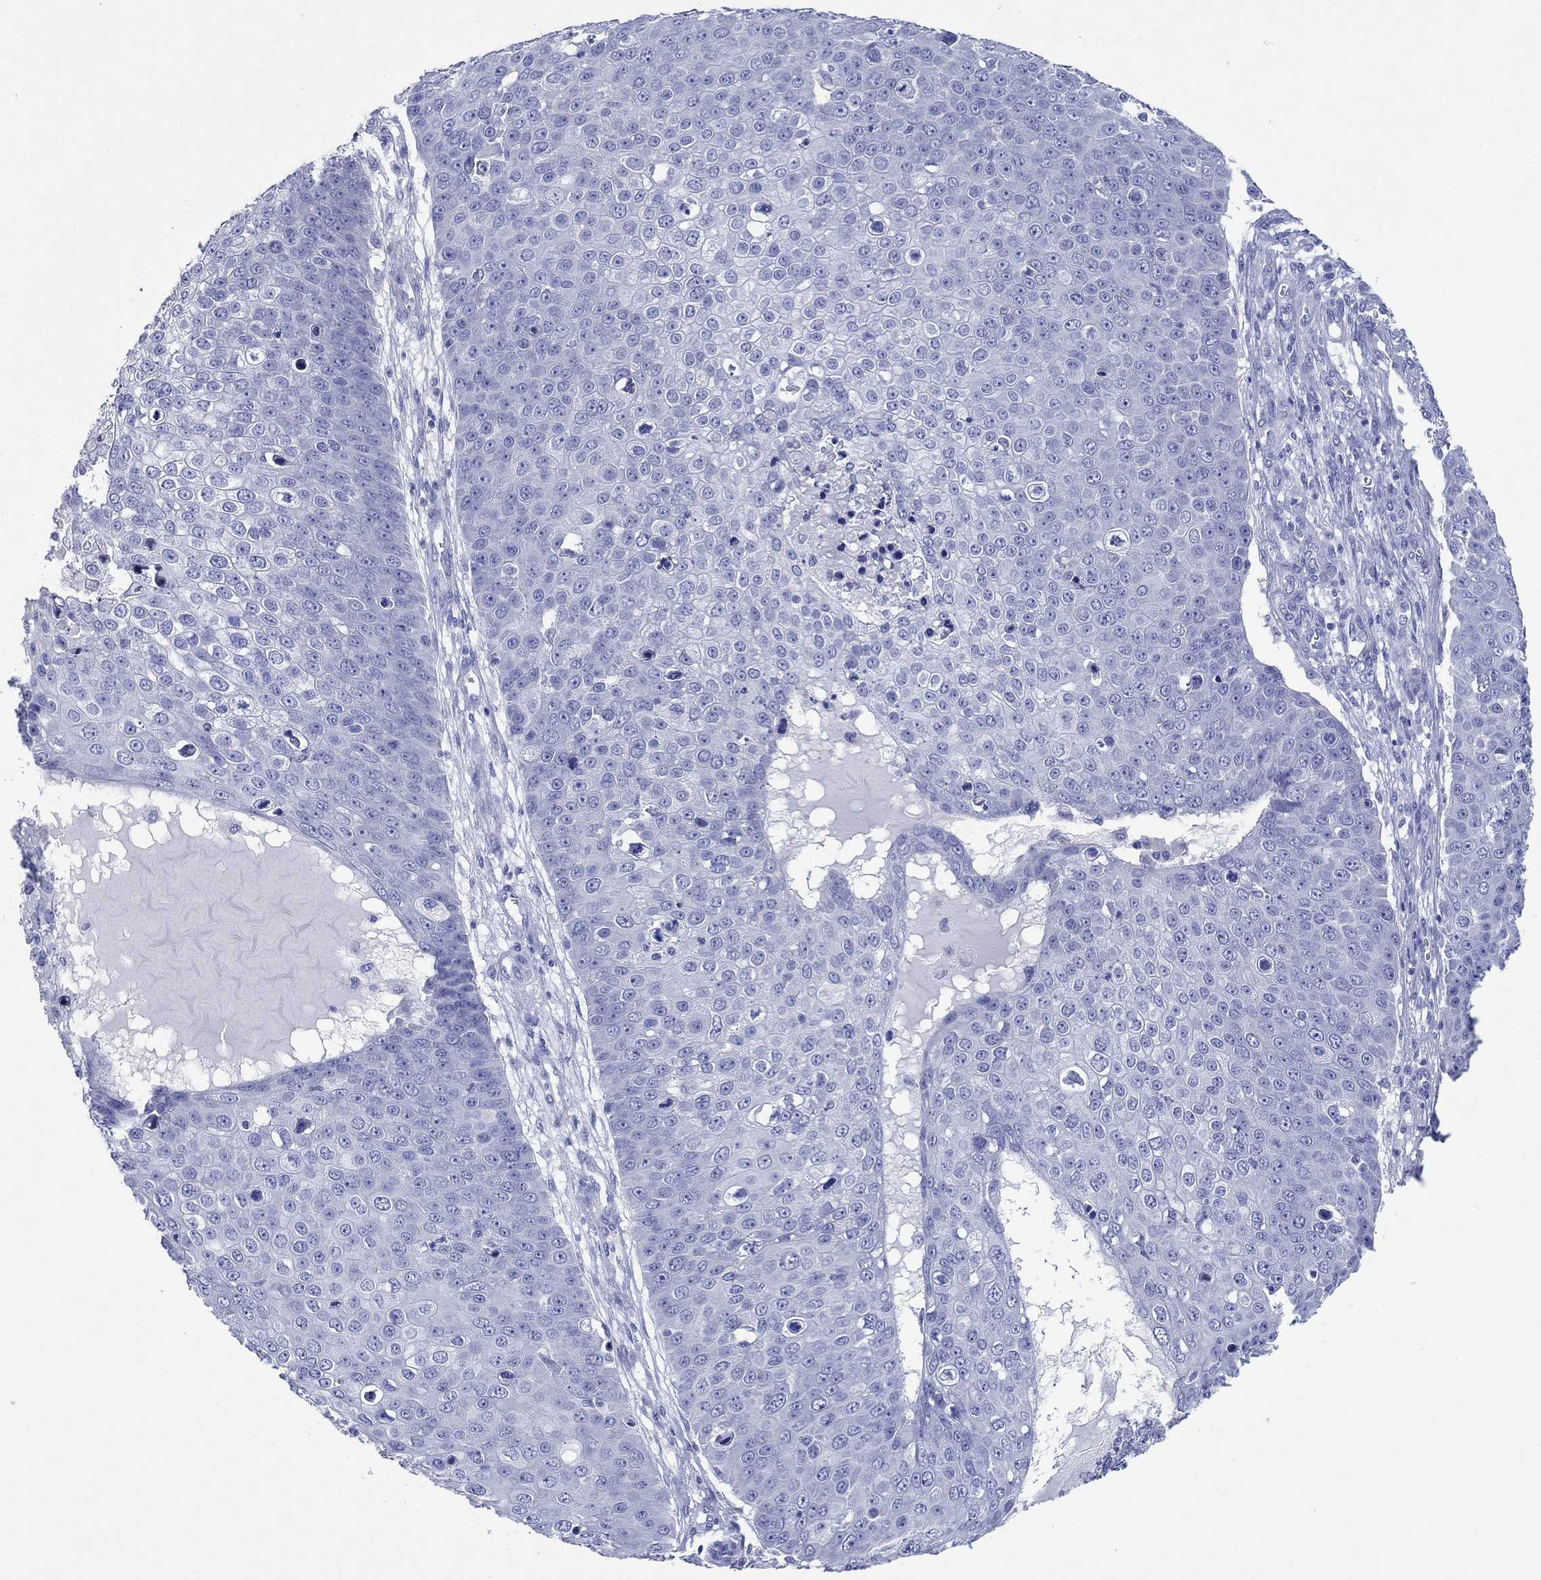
{"staining": {"intensity": "negative", "quantity": "none", "location": "none"}, "tissue": "skin cancer", "cell_type": "Tumor cells", "image_type": "cancer", "snomed": [{"axis": "morphology", "description": "Squamous cell carcinoma, NOS"}, {"axis": "topography", "description": "Skin"}], "caption": "Immunohistochemical staining of human squamous cell carcinoma (skin) displays no significant expression in tumor cells.", "gene": "HCRT", "patient": {"sex": "male", "age": 71}}